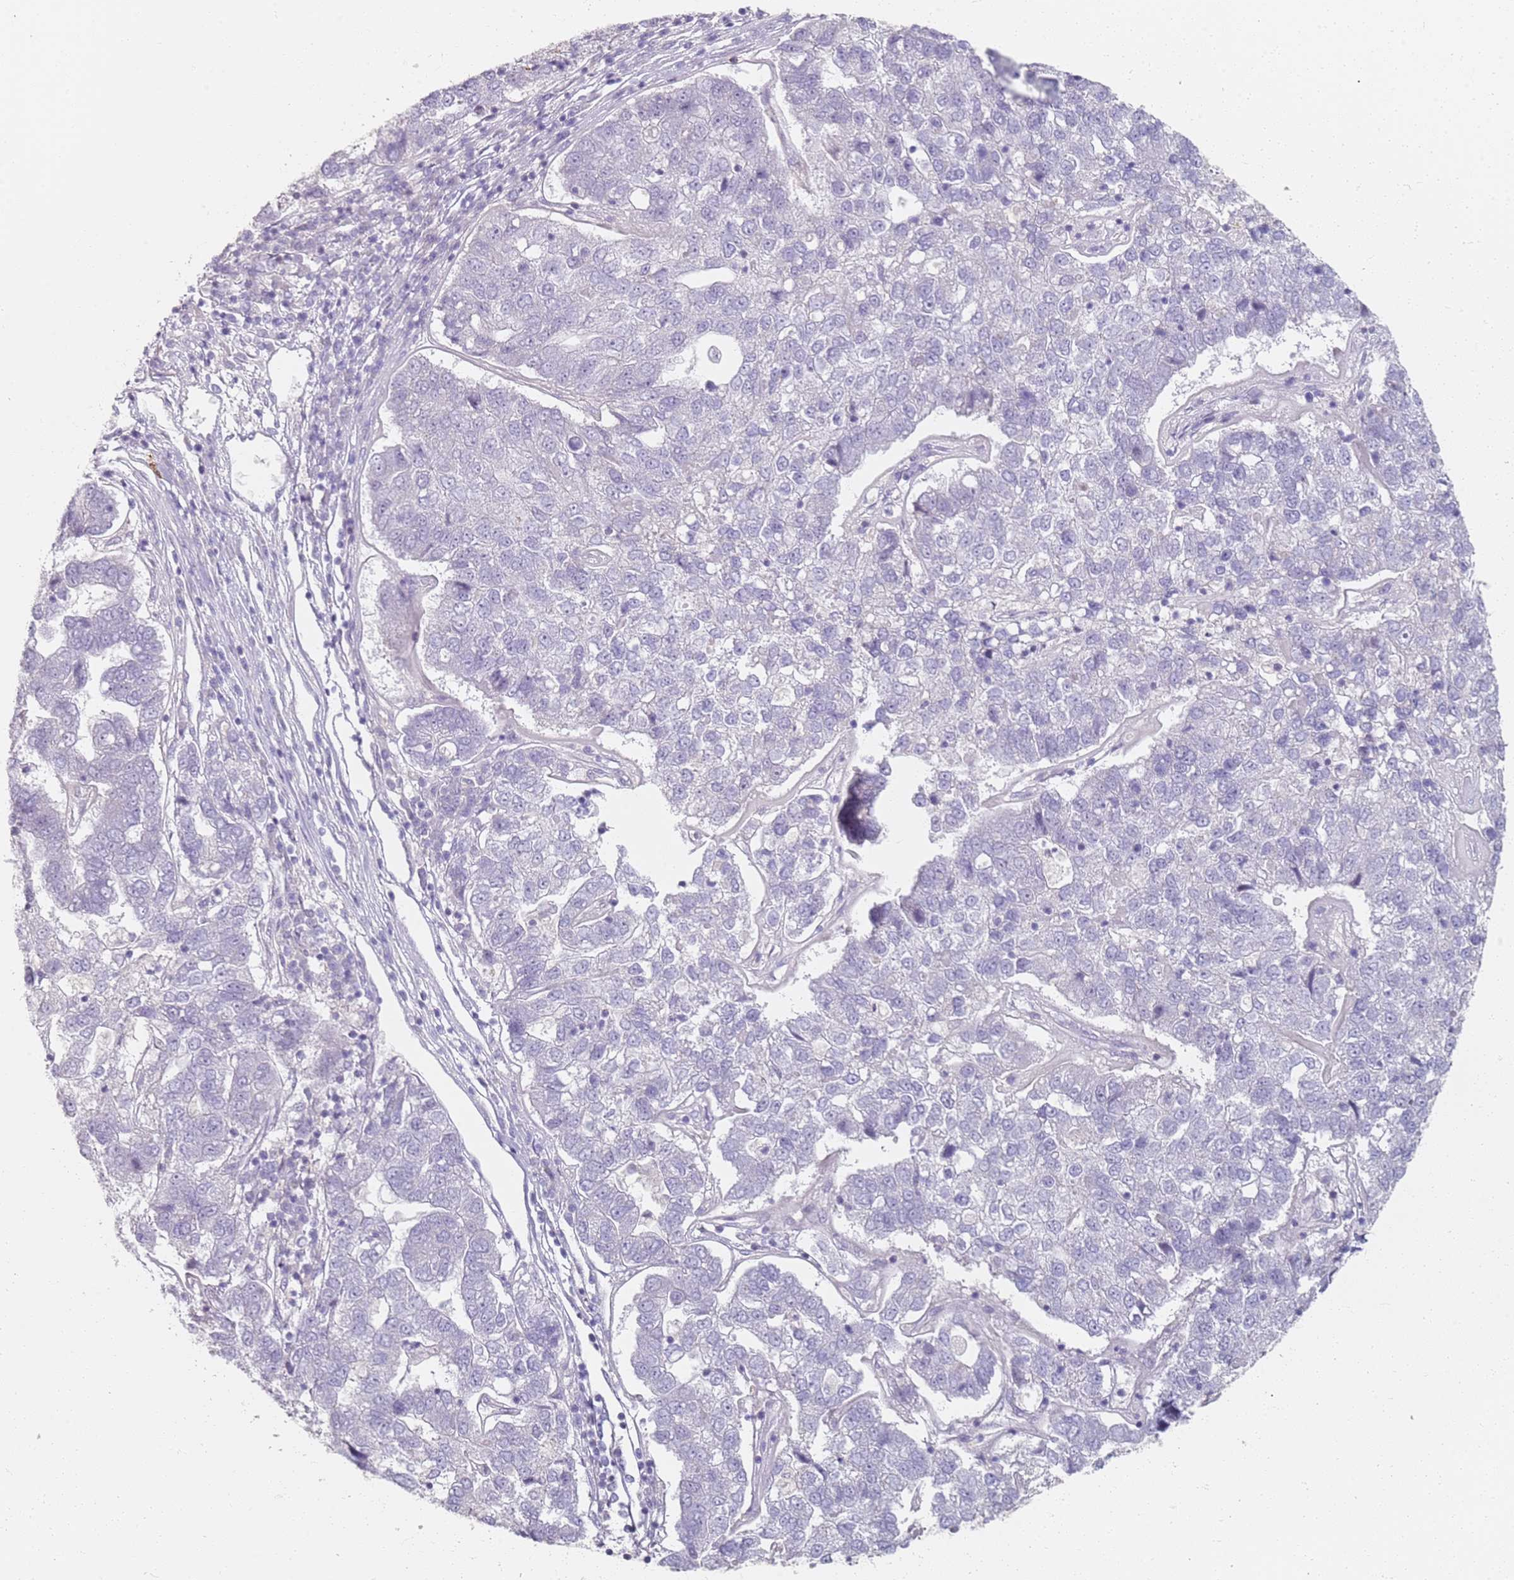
{"staining": {"intensity": "negative", "quantity": "none", "location": "none"}, "tissue": "pancreatic cancer", "cell_type": "Tumor cells", "image_type": "cancer", "snomed": [{"axis": "morphology", "description": "Adenocarcinoma, NOS"}, {"axis": "topography", "description": "Pancreas"}], "caption": "DAB (3,3'-diaminobenzidine) immunohistochemical staining of human pancreatic cancer (adenocarcinoma) reveals no significant staining in tumor cells.", "gene": "CD40LG", "patient": {"sex": "female", "age": 61}}